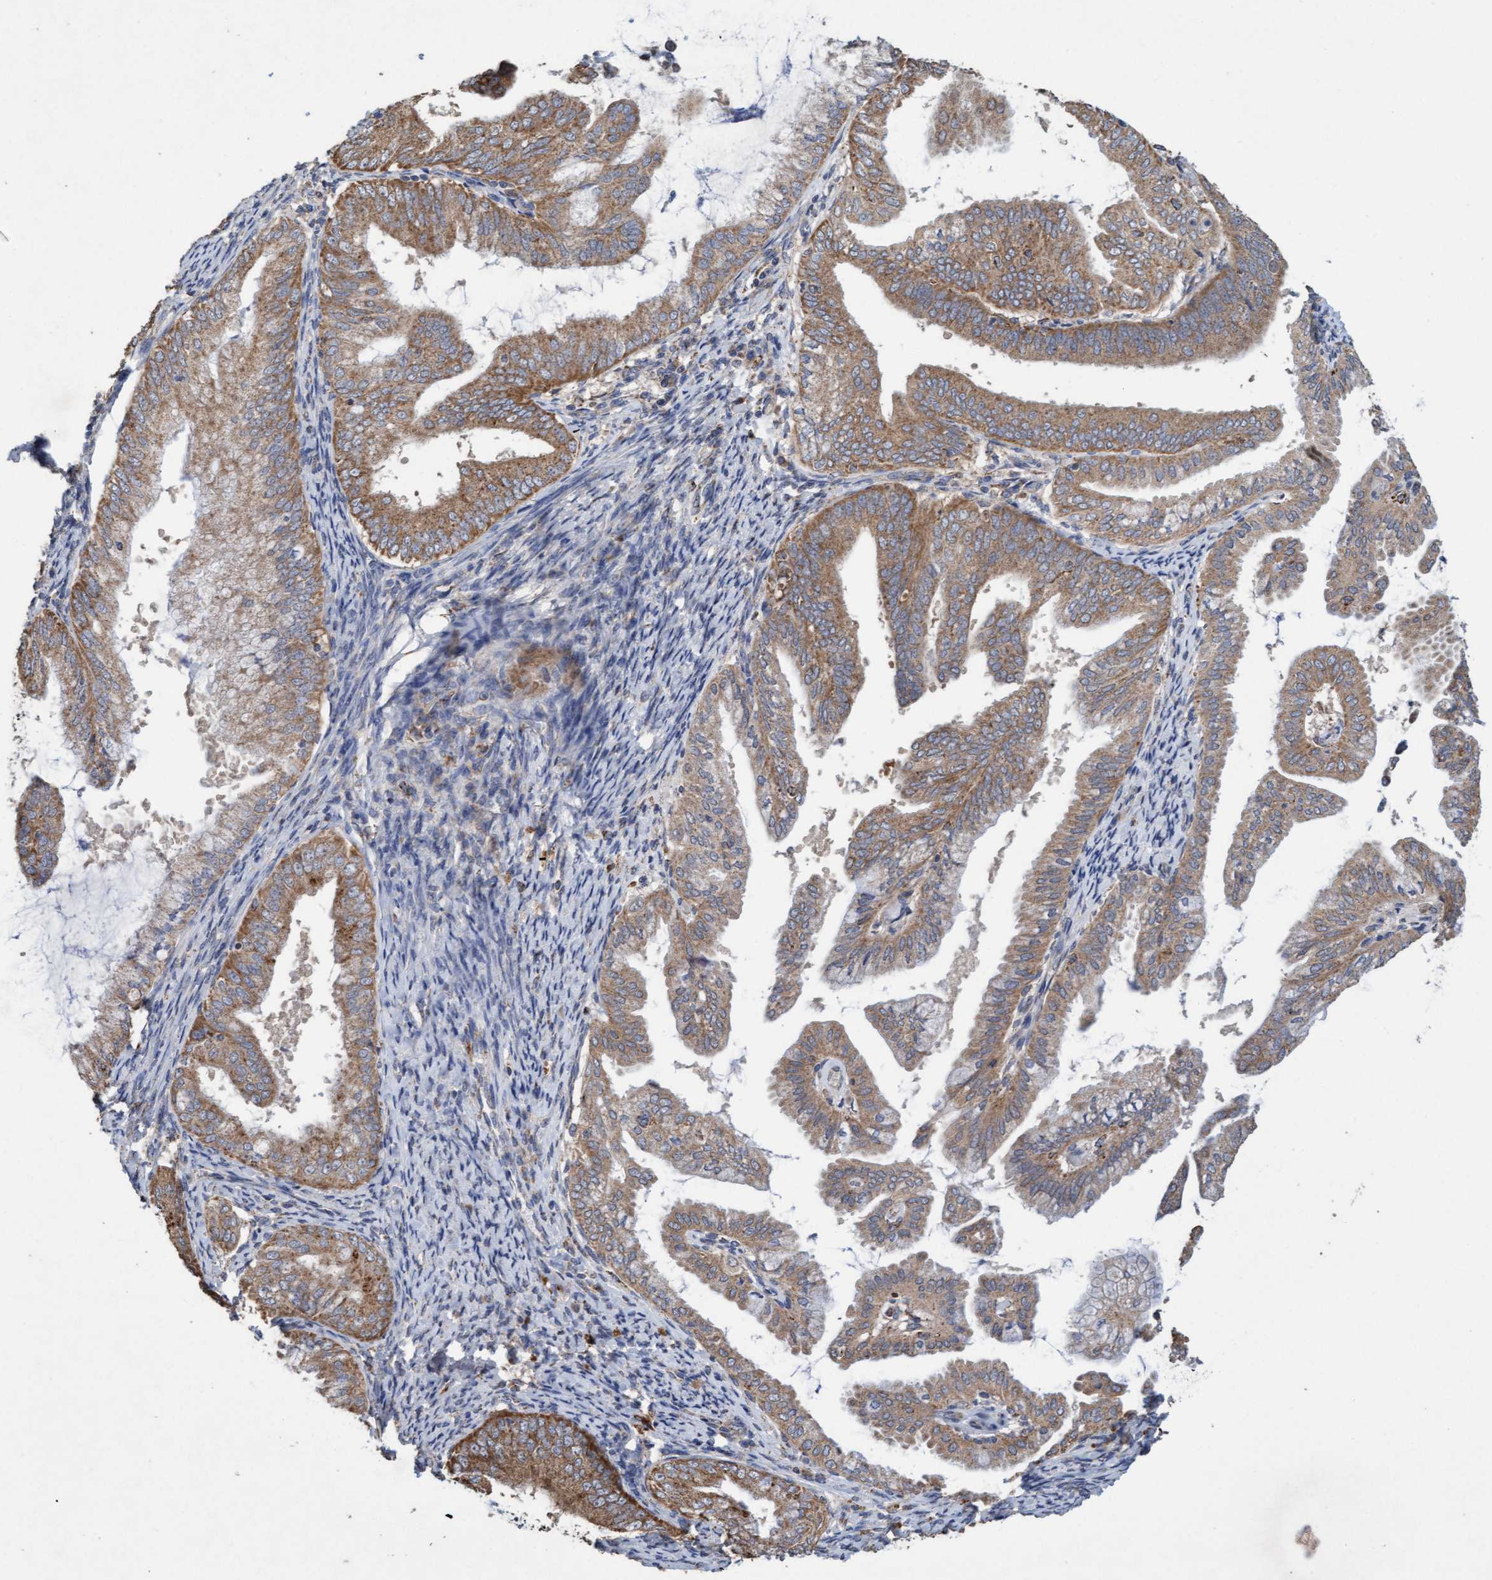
{"staining": {"intensity": "moderate", "quantity": ">75%", "location": "cytoplasmic/membranous"}, "tissue": "endometrial cancer", "cell_type": "Tumor cells", "image_type": "cancer", "snomed": [{"axis": "morphology", "description": "Adenocarcinoma, NOS"}, {"axis": "topography", "description": "Endometrium"}], "caption": "The immunohistochemical stain highlights moderate cytoplasmic/membranous positivity in tumor cells of adenocarcinoma (endometrial) tissue. The protein is stained brown, and the nuclei are stained in blue (DAB (3,3'-diaminobenzidine) IHC with brightfield microscopy, high magnification).", "gene": "ATPAF2", "patient": {"sex": "female", "age": 63}}